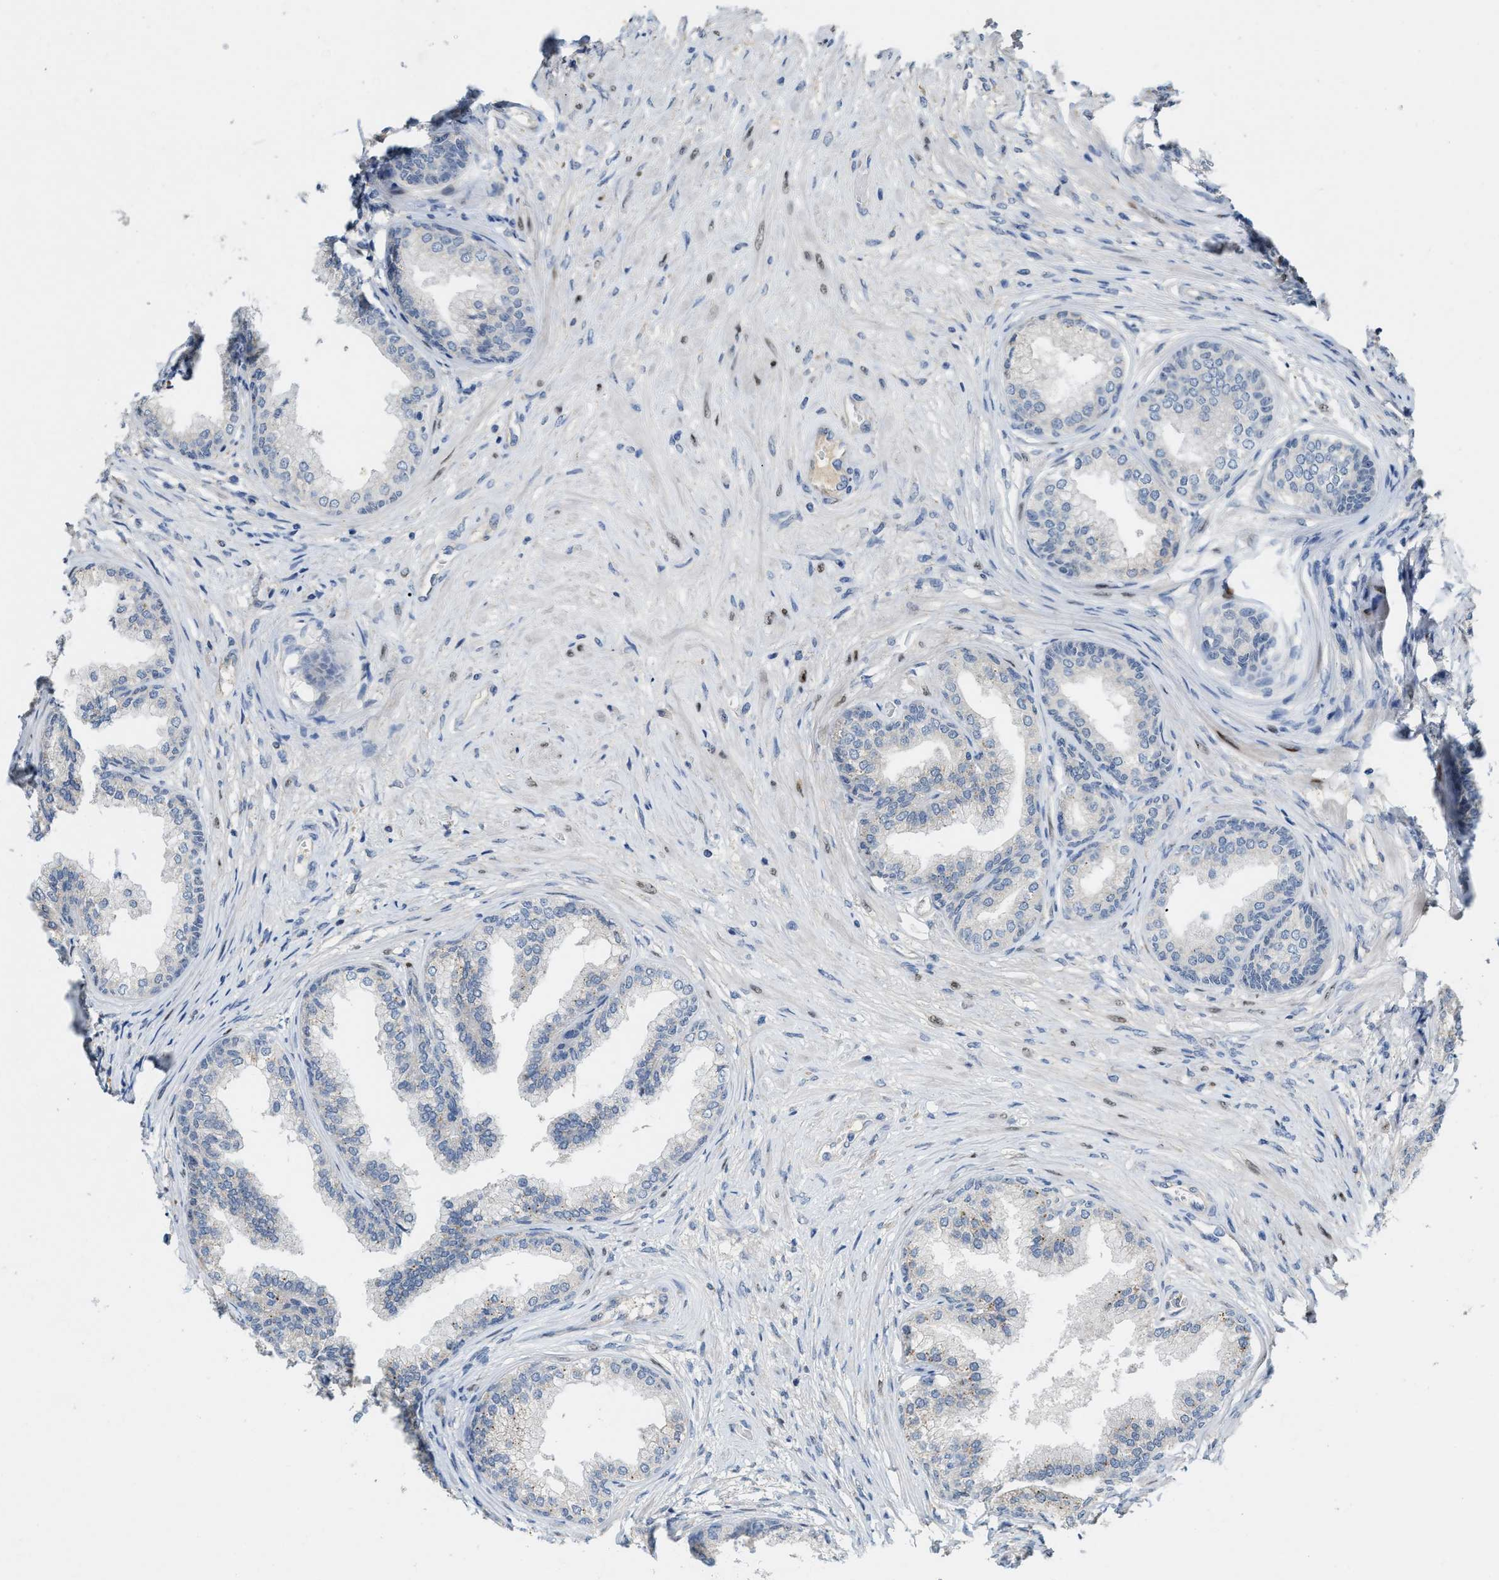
{"staining": {"intensity": "negative", "quantity": "none", "location": "none"}, "tissue": "prostate", "cell_type": "Glandular cells", "image_type": "normal", "snomed": [{"axis": "morphology", "description": "Normal tissue, NOS"}, {"axis": "topography", "description": "Prostate"}], "caption": "This micrograph is of benign prostate stained with immunohistochemistry (IHC) to label a protein in brown with the nuclei are counter-stained blue. There is no staining in glandular cells.", "gene": "ZNF783", "patient": {"sex": "male", "age": 76}}